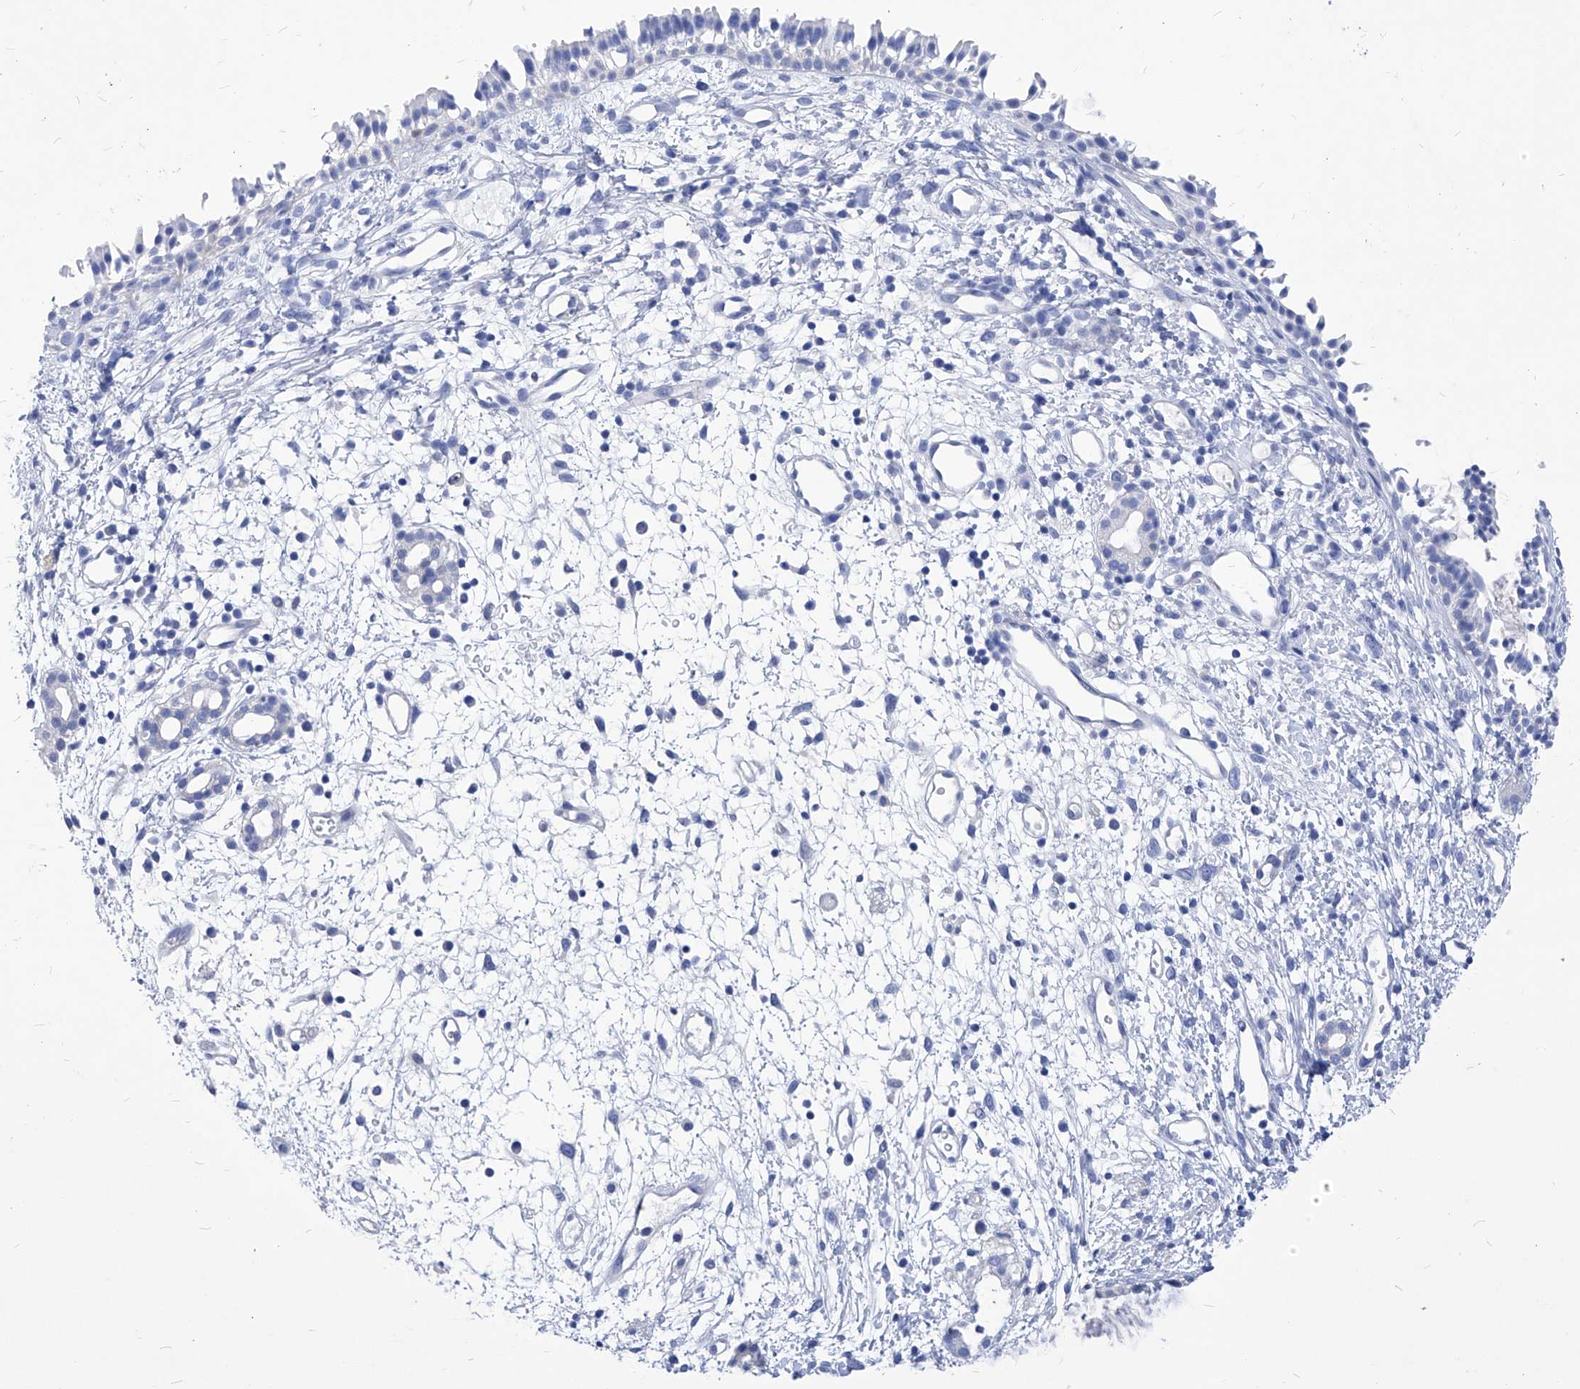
{"staining": {"intensity": "weak", "quantity": "<25%", "location": "cytoplasmic/membranous"}, "tissue": "nasopharynx", "cell_type": "Respiratory epithelial cells", "image_type": "normal", "snomed": [{"axis": "morphology", "description": "Normal tissue, NOS"}, {"axis": "topography", "description": "Nasopharynx"}], "caption": "The photomicrograph displays no staining of respiratory epithelial cells in unremarkable nasopharynx. (Stains: DAB (3,3'-diaminobenzidine) immunohistochemistry (IHC) with hematoxylin counter stain, Microscopy: brightfield microscopy at high magnification).", "gene": "XPNPEP1", "patient": {"sex": "male", "age": 22}}